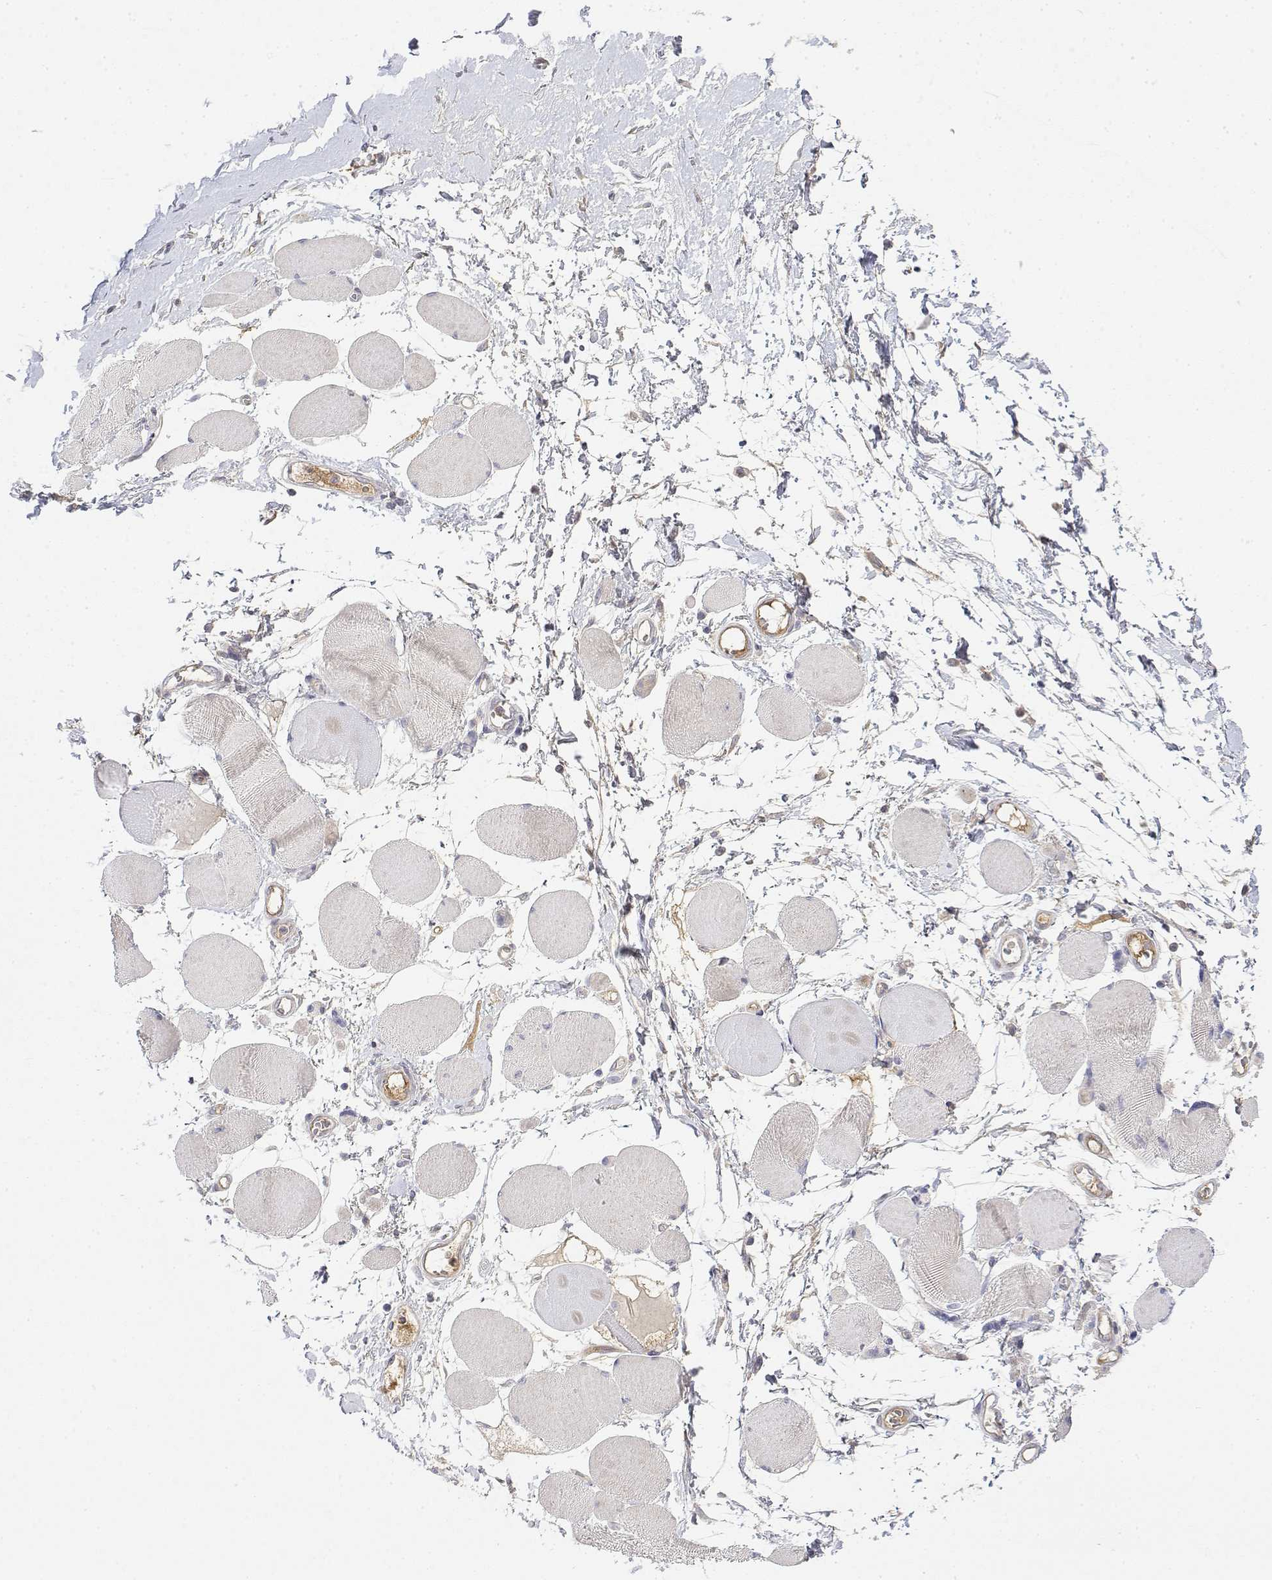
{"staining": {"intensity": "negative", "quantity": "none", "location": "none"}, "tissue": "skeletal muscle", "cell_type": "Myocytes", "image_type": "normal", "snomed": [{"axis": "morphology", "description": "Normal tissue, NOS"}, {"axis": "topography", "description": "Skeletal muscle"}], "caption": "A high-resolution photomicrograph shows immunohistochemistry (IHC) staining of benign skeletal muscle, which shows no significant positivity in myocytes.", "gene": "IGFBP4", "patient": {"sex": "female", "age": 75}}